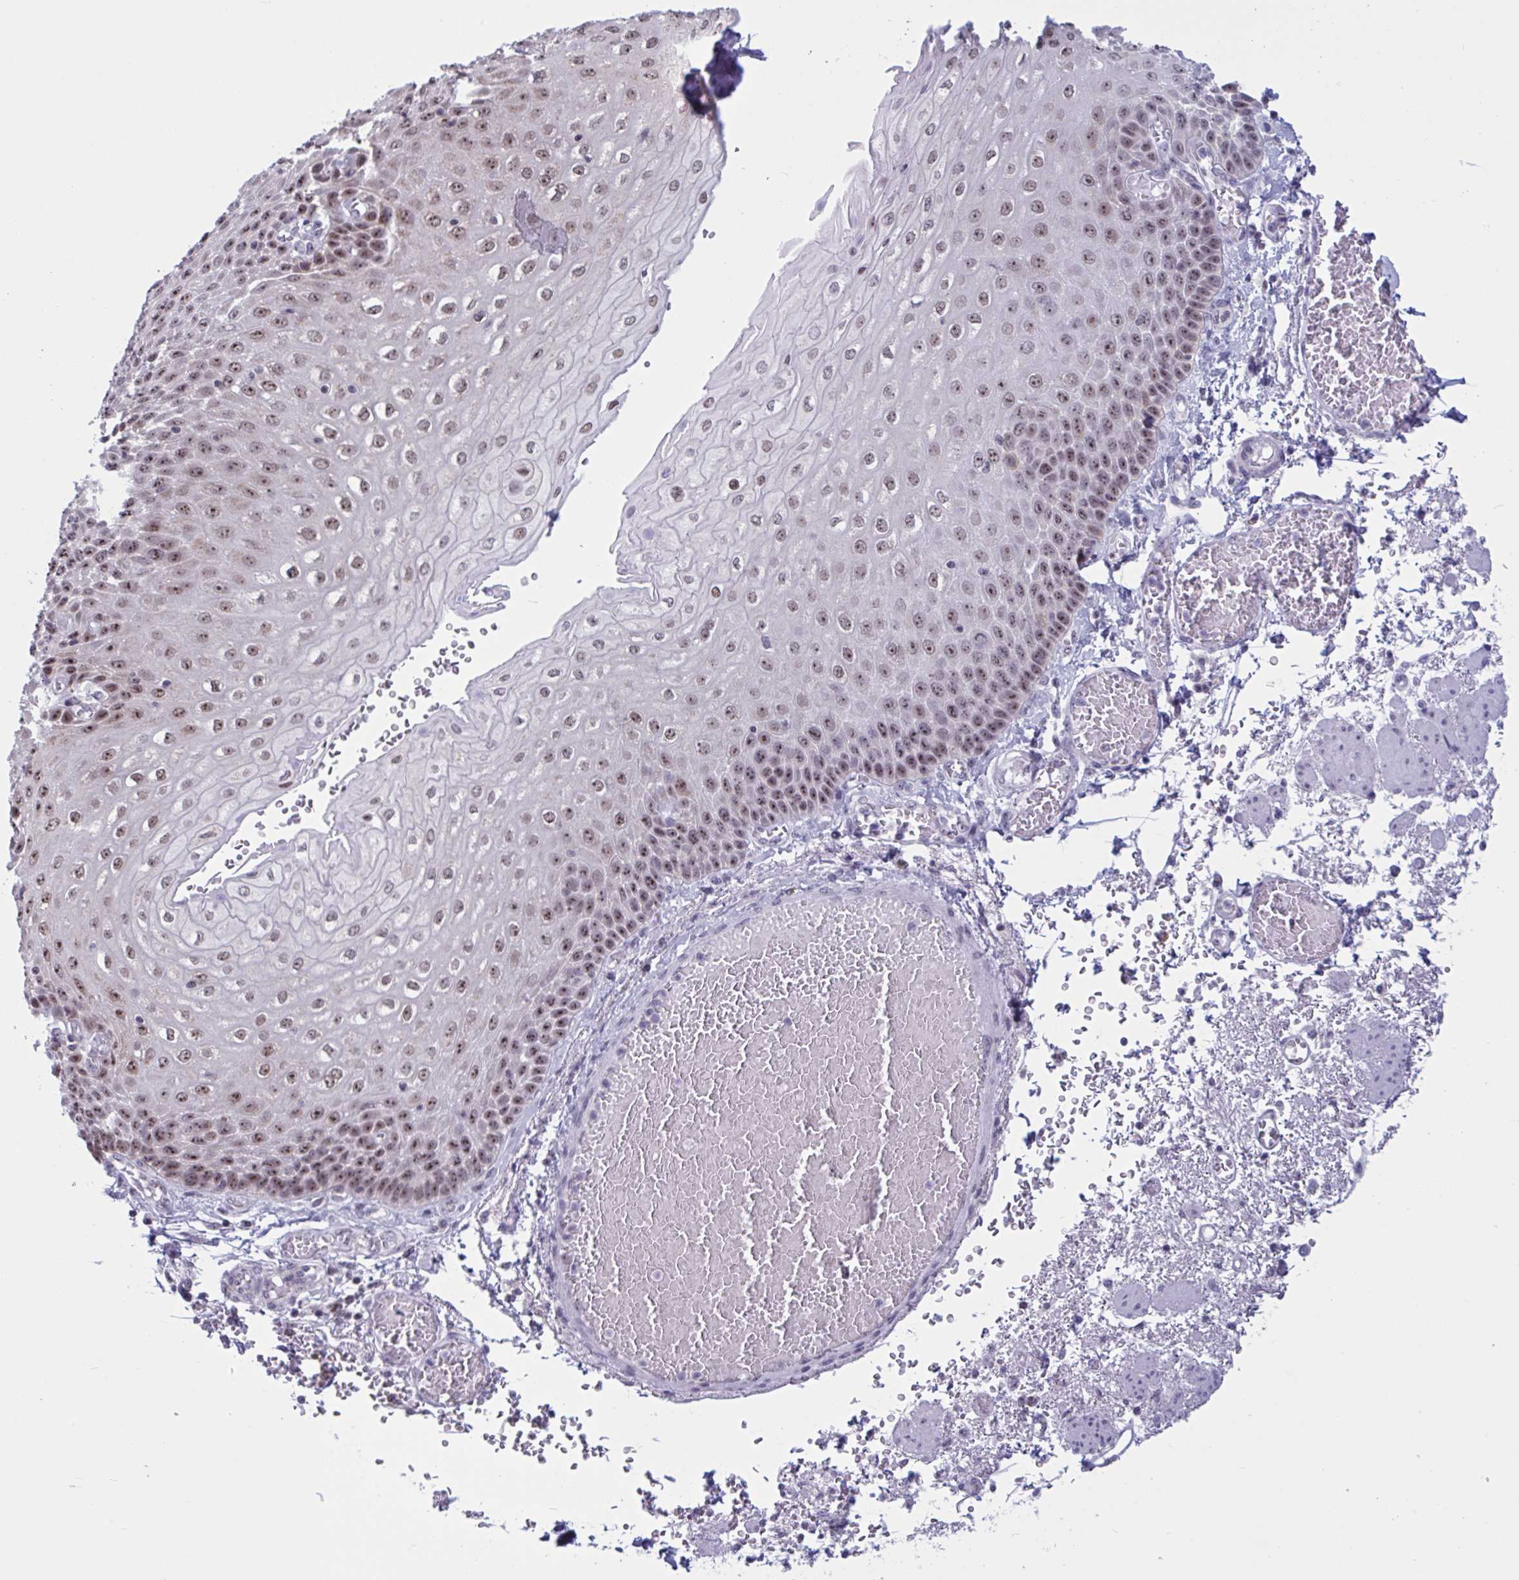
{"staining": {"intensity": "moderate", "quantity": ">75%", "location": "nuclear"}, "tissue": "esophagus", "cell_type": "Squamous epithelial cells", "image_type": "normal", "snomed": [{"axis": "morphology", "description": "Normal tissue, NOS"}, {"axis": "morphology", "description": "Adenocarcinoma, NOS"}, {"axis": "topography", "description": "Esophagus"}], "caption": "Human esophagus stained with a brown dye displays moderate nuclear positive positivity in approximately >75% of squamous epithelial cells.", "gene": "TGM6", "patient": {"sex": "male", "age": 81}}